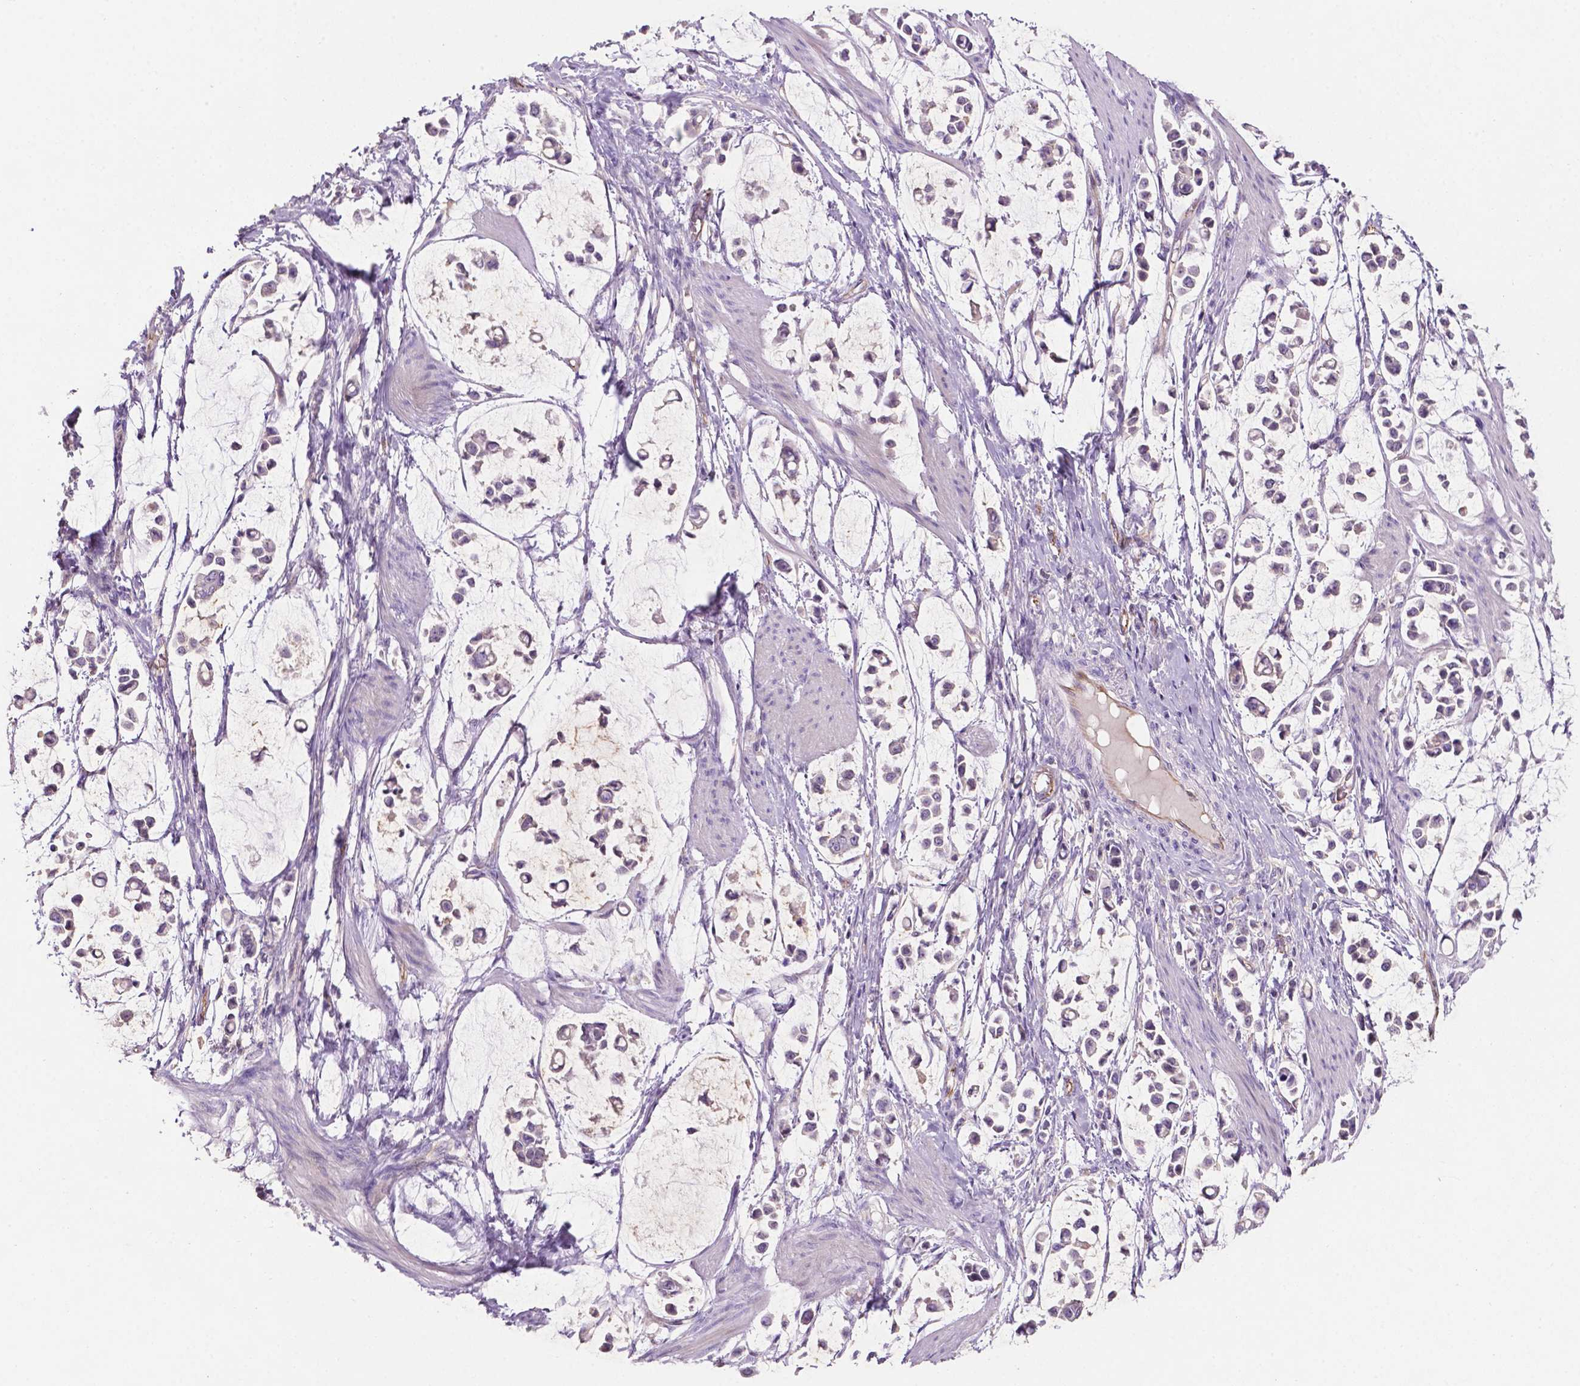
{"staining": {"intensity": "negative", "quantity": "none", "location": "none"}, "tissue": "stomach cancer", "cell_type": "Tumor cells", "image_type": "cancer", "snomed": [{"axis": "morphology", "description": "Adenocarcinoma, NOS"}, {"axis": "topography", "description": "Stomach"}], "caption": "Immunohistochemistry (IHC) histopathology image of neoplastic tissue: stomach cancer (adenocarcinoma) stained with DAB shows no significant protein expression in tumor cells.", "gene": "ARL5C", "patient": {"sex": "male", "age": 82}}